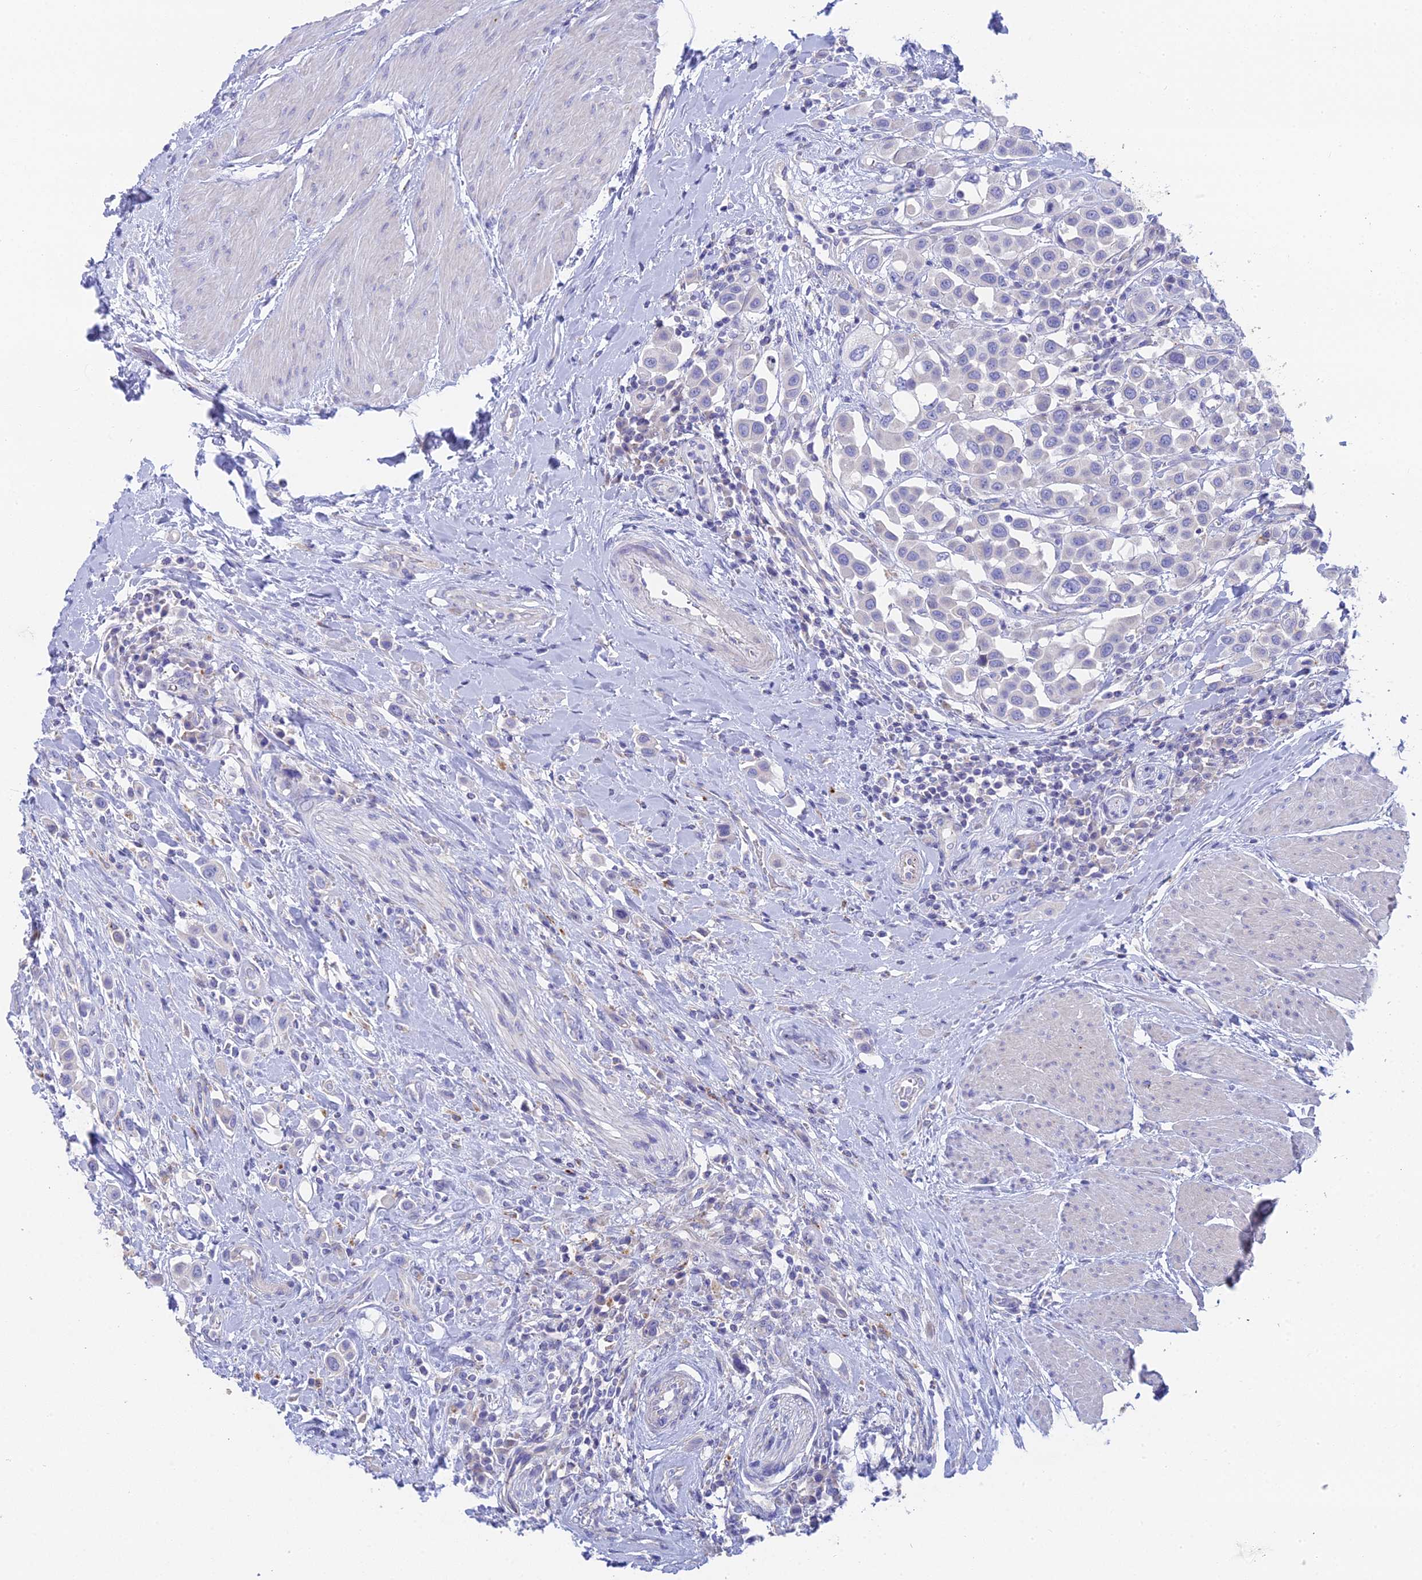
{"staining": {"intensity": "negative", "quantity": "none", "location": "none"}, "tissue": "urothelial cancer", "cell_type": "Tumor cells", "image_type": "cancer", "snomed": [{"axis": "morphology", "description": "Urothelial carcinoma, High grade"}, {"axis": "topography", "description": "Urinary bladder"}], "caption": "This is an immunohistochemistry micrograph of high-grade urothelial carcinoma. There is no staining in tumor cells.", "gene": "WDR6", "patient": {"sex": "male", "age": 50}}